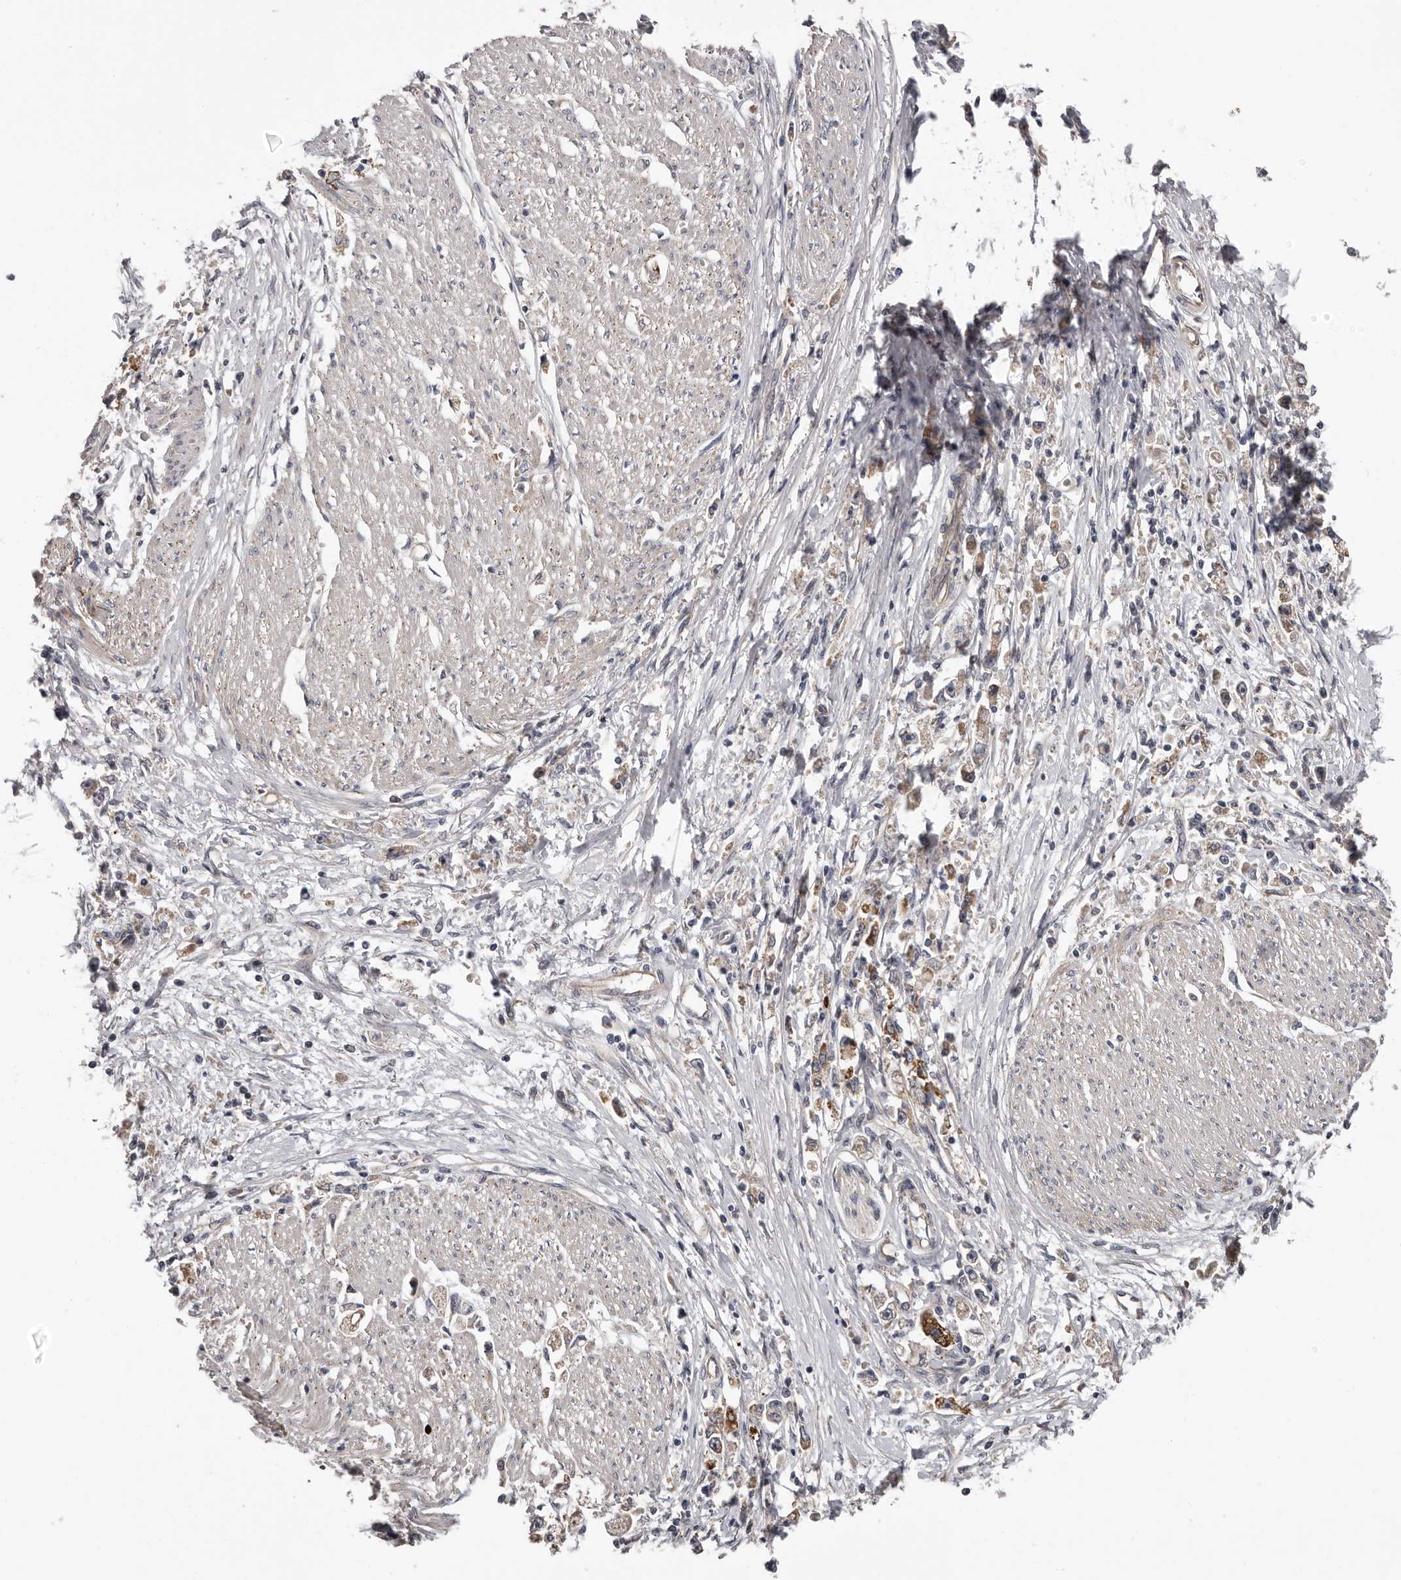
{"staining": {"intensity": "moderate", "quantity": "<25%", "location": "cytoplasmic/membranous"}, "tissue": "stomach cancer", "cell_type": "Tumor cells", "image_type": "cancer", "snomed": [{"axis": "morphology", "description": "Adenocarcinoma, NOS"}, {"axis": "topography", "description": "Stomach"}], "caption": "A low amount of moderate cytoplasmic/membranous positivity is identified in about <25% of tumor cells in stomach cancer tissue. The staining is performed using DAB (3,3'-diaminobenzidine) brown chromogen to label protein expression. The nuclei are counter-stained blue using hematoxylin.", "gene": "VPS37A", "patient": {"sex": "female", "age": 59}}